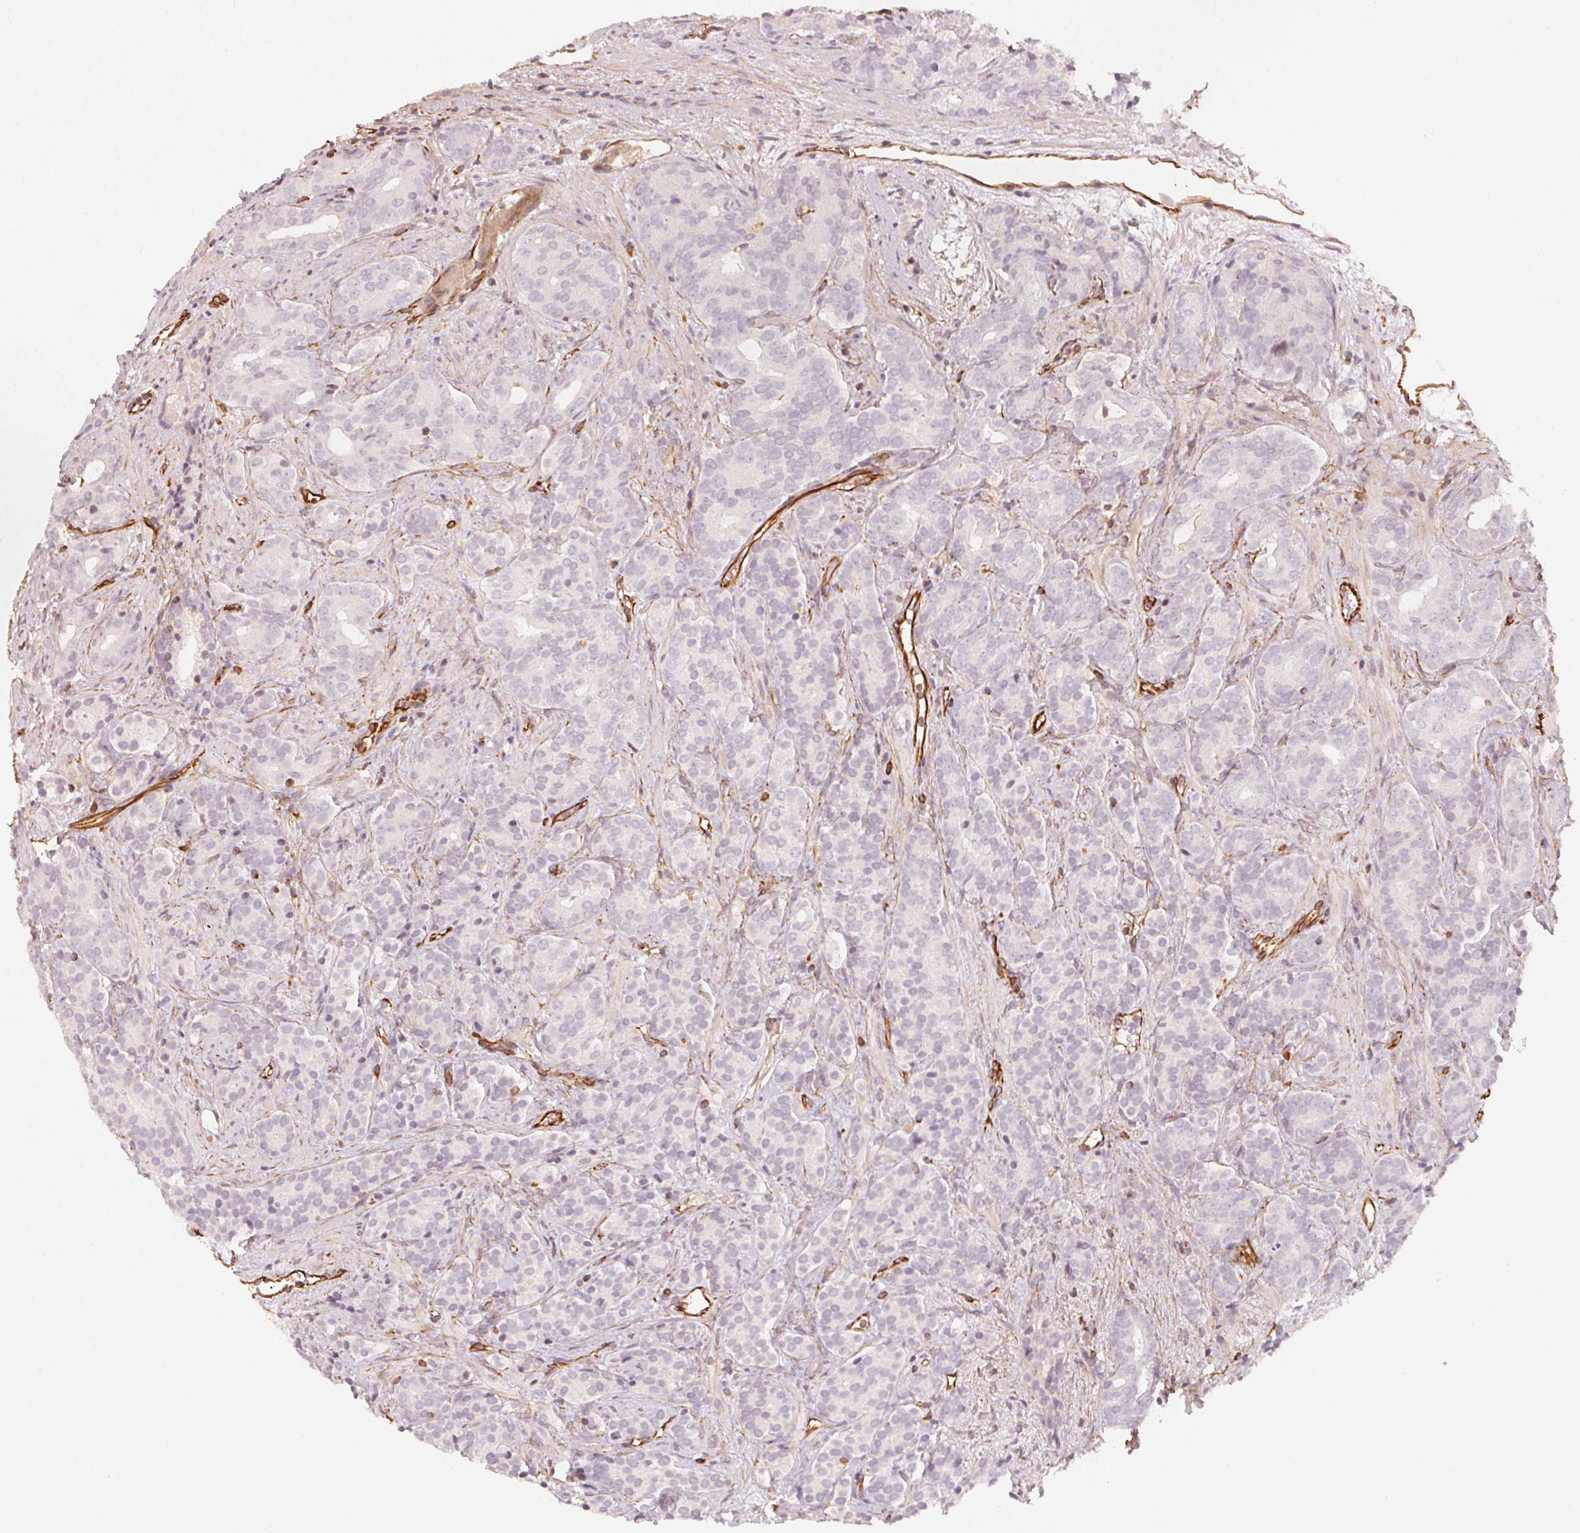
{"staining": {"intensity": "negative", "quantity": "none", "location": "none"}, "tissue": "prostate cancer", "cell_type": "Tumor cells", "image_type": "cancer", "snomed": [{"axis": "morphology", "description": "Adenocarcinoma, High grade"}, {"axis": "topography", "description": "Prostate"}], "caption": "A histopathology image of human prostate cancer (adenocarcinoma (high-grade)) is negative for staining in tumor cells. Nuclei are stained in blue.", "gene": "FOXR2", "patient": {"sex": "male", "age": 84}}